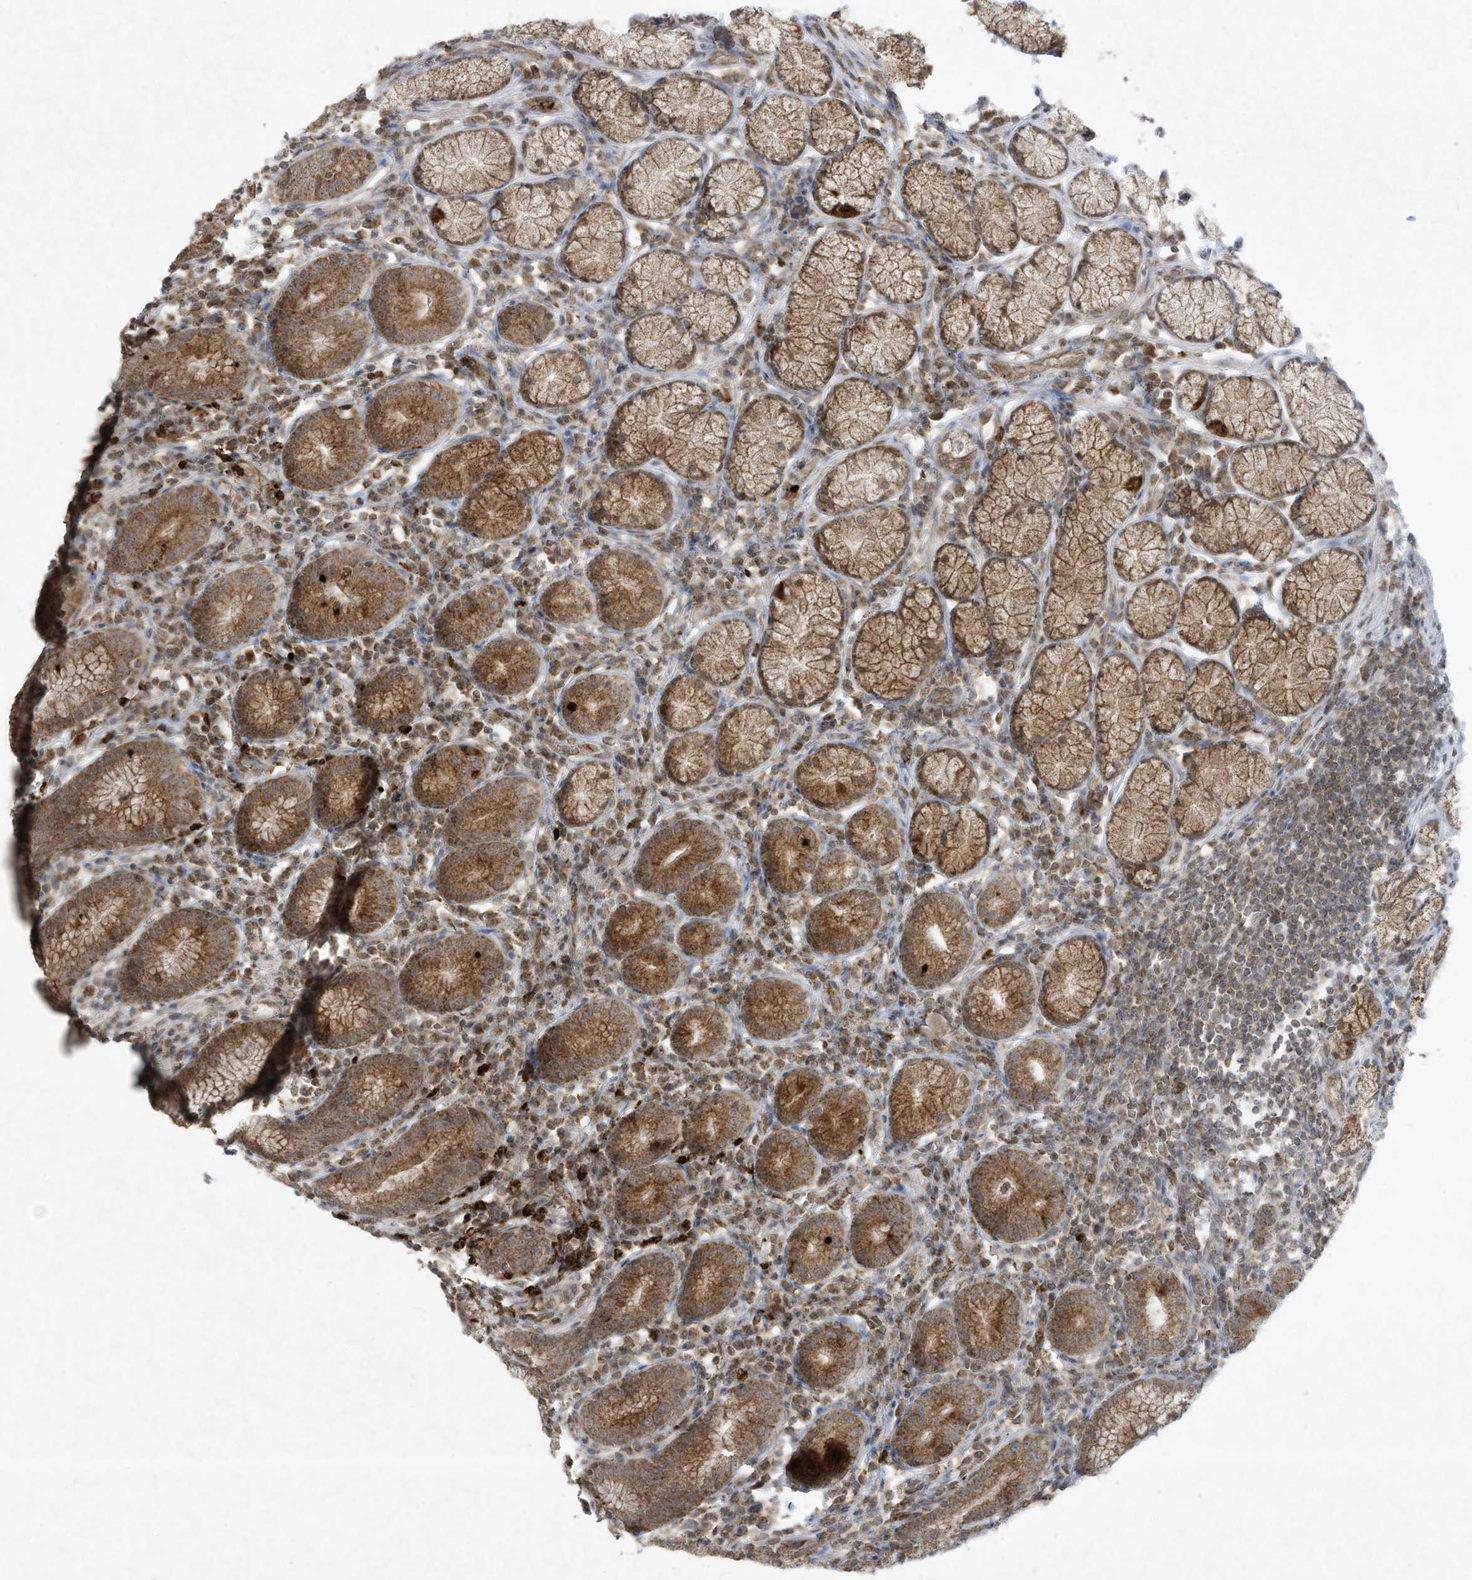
{"staining": {"intensity": "strong", "quantity": ">75%", "location": "cytoplasmic/membranous"}, "tissue": "stomach", "cell_type": "Glandular cells", "image_type": "normal", "snomed": [{"axis": "morphology", "description": "Normal tissue, NOS"}, {"axis": "topography", "description": "Stomach"}], "caption": "Glandular cells show high levels of strong cytoplasmic/membranous expression in approximately >75% of cells in benign stomach. The staining was performed using DAB (3,3'-diaminobenzidine), with brown indicating positive protein expression. Nuclei are stained blue with hematoxylin.", "gene": "CHRNA4", "patient": {"sex": "male", "age": 55}}